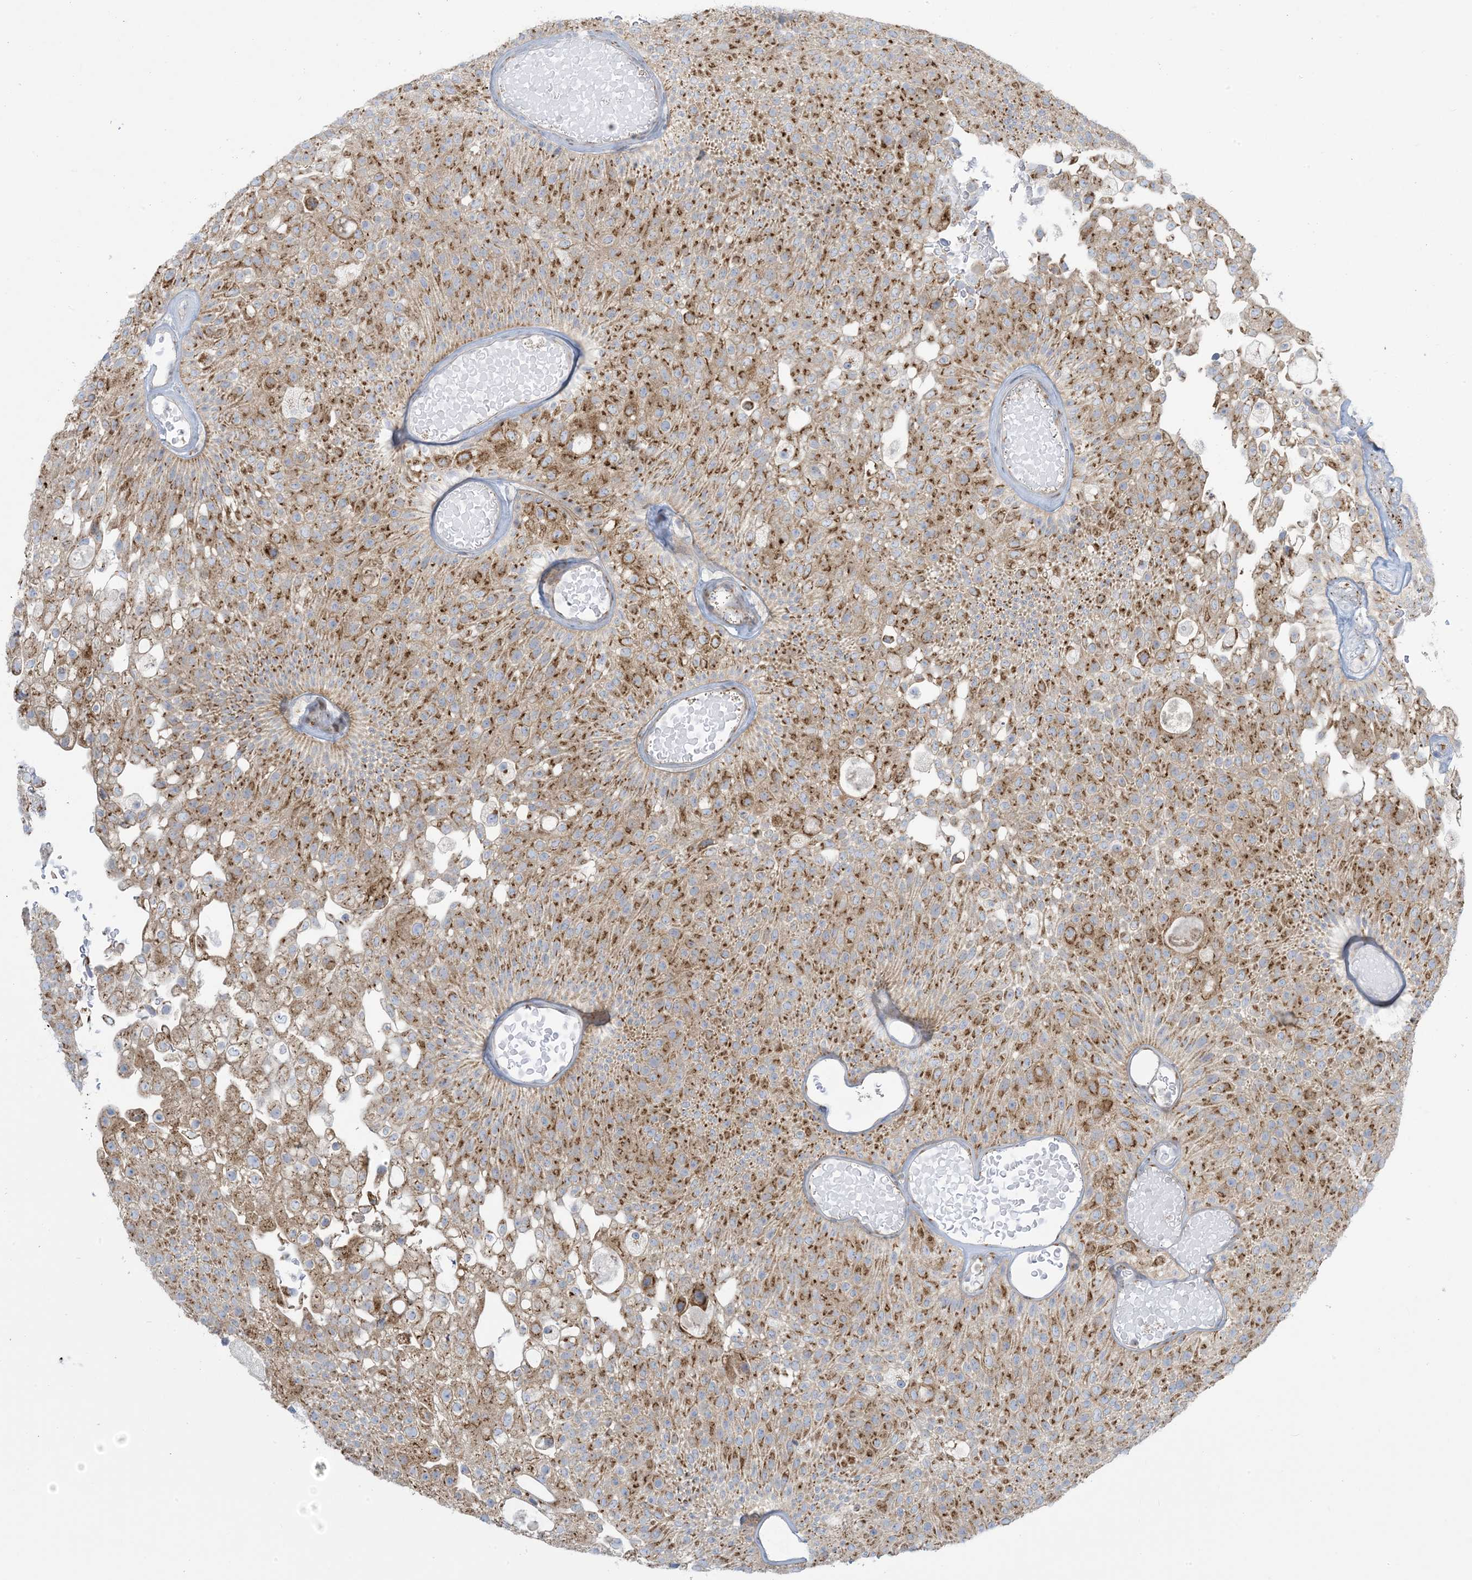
{"staining": {"intensity": "moderate", "quantity": ">75%", "location": "cytoplasmic/membranous"}, "tissue": "urothelial cancer", "cell_type": "Tumor cells", "image_type": "cancer", "snomed": [{"axis": "morphology", "description": "Urothelial carcinoma, Low grade"}, {"axis": "topography", "description": "Urinary bladder"}], "caption": "A micrograph of urothelial carcinoma (low-grade) stained for a protein demonstrates moderate cytoplasmic/membranous brown staining in tumor cells.", "gene": "AFTPH", "patient": {"sex": "male", "age": 78}}